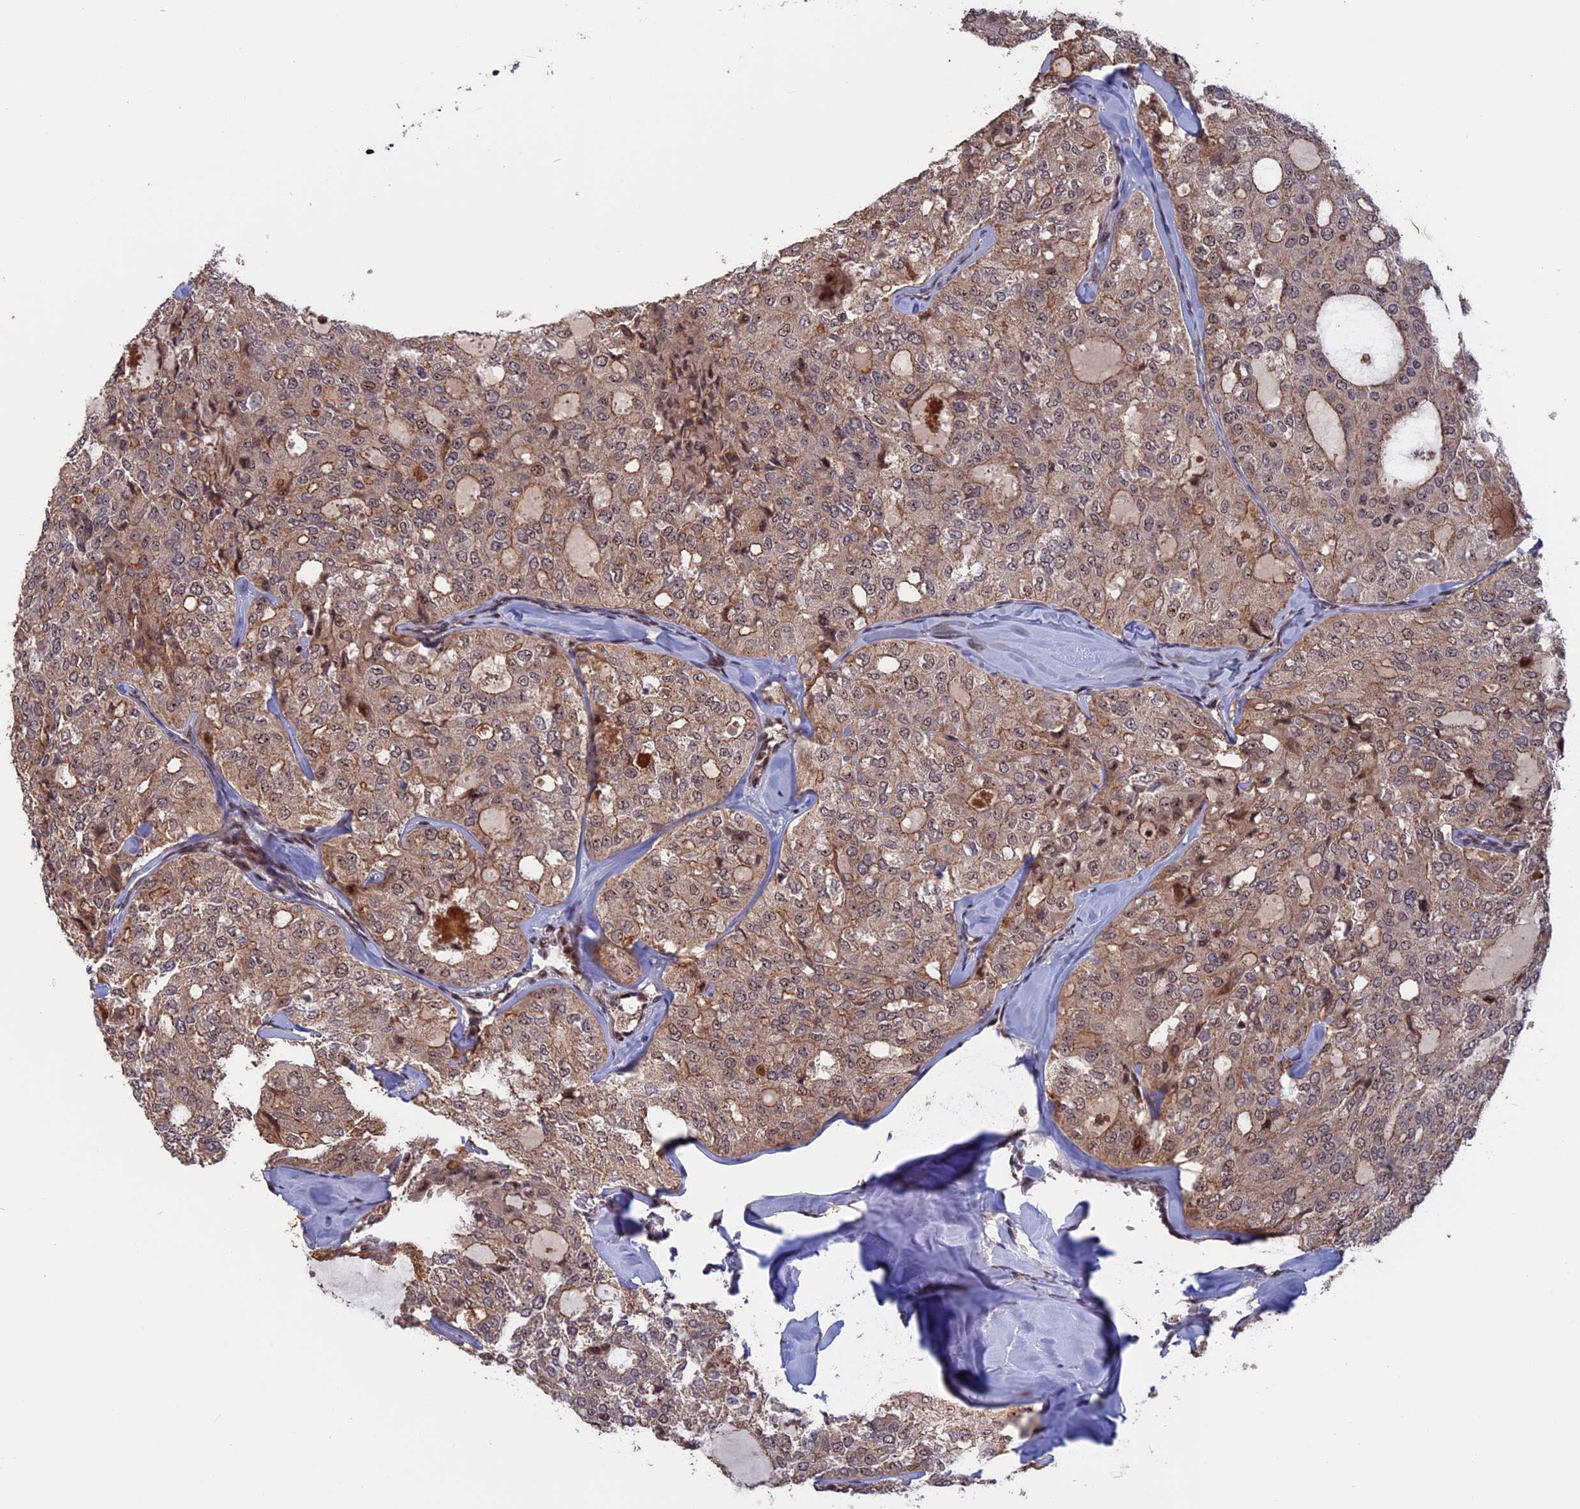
{"staining": {"intensity": "weak", "quantity": "25%-75%", "location": "cytoplasmic/membranous"}, "tissue": "thyroid cancer", "cell_type": "Tumor cells", "image_type": "cancer", "snomed": [{"axis": "morphology", "description": "Follicular adenoma carcinoma, NOS"}, {"axis": "topography", "description": "Thyroid gland"}], "caption": "There is low levels of weak cytoplasmic/membranous staining in tumor cells of thyroid cancer, as demonstrated by immunohistochemical staining (brown color).", "gene": "CACTIN", "patient": {"sex": "male", "age": 75}}